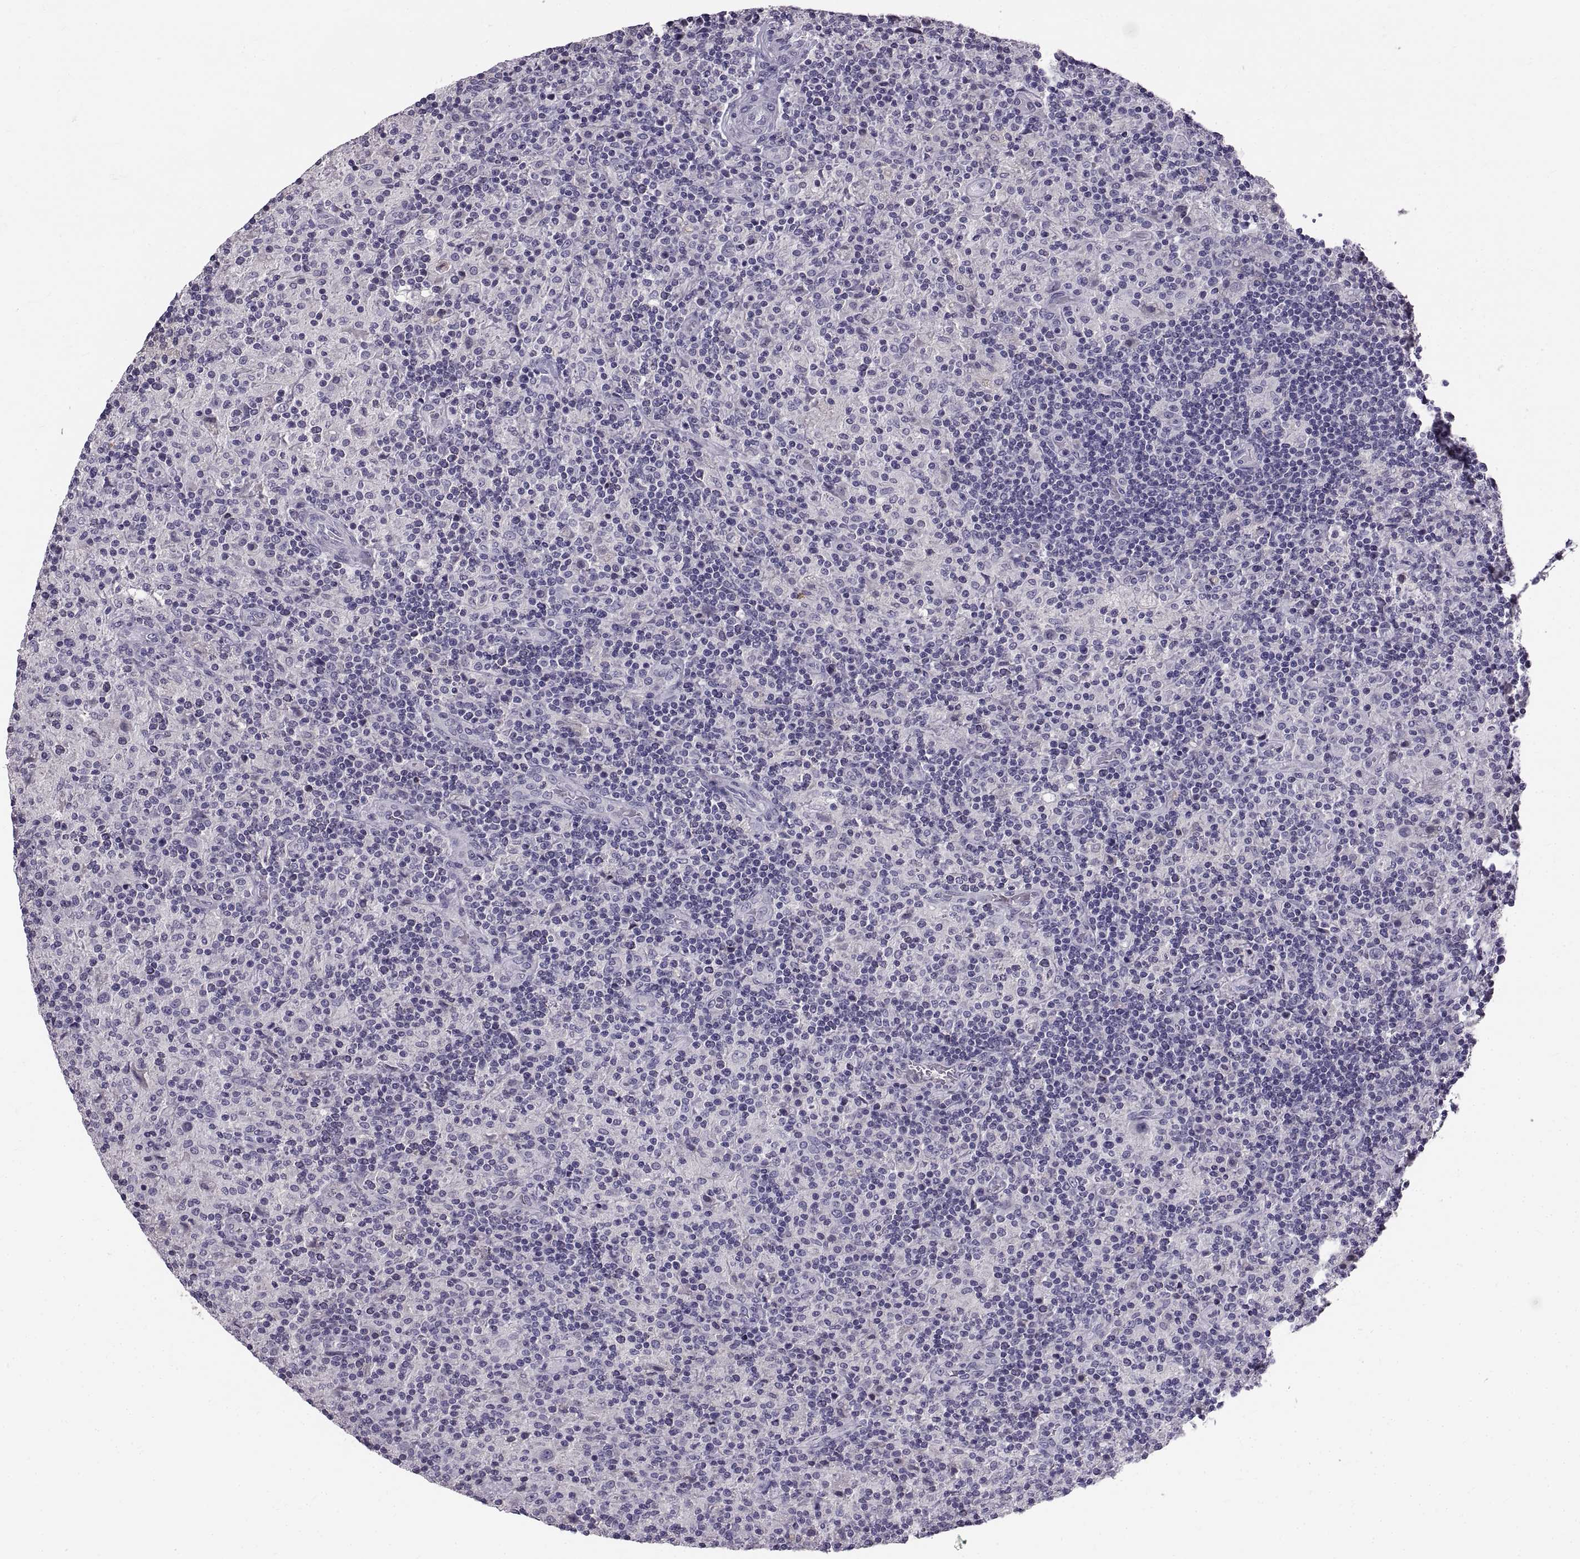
{"staining": {"intensity": "negative", "quantity": "none", "location": "none"}, "tissue": "lymphoma", "cell_type": "Tumor cells", "image_type": "cancer", "snomed": [{"axis": "morphology", "description": "Hodgkin's disease, NOS"}, {"axis": "topography", "description": "Lymph node"}], "caption": "Human Hodgkin's disease stained for a protein using immunohistochemistry (IHC) exhibits no positivity in tumor cells.", "gene": "ADAM32", "patient": {"sex": "male", "age": 70}}